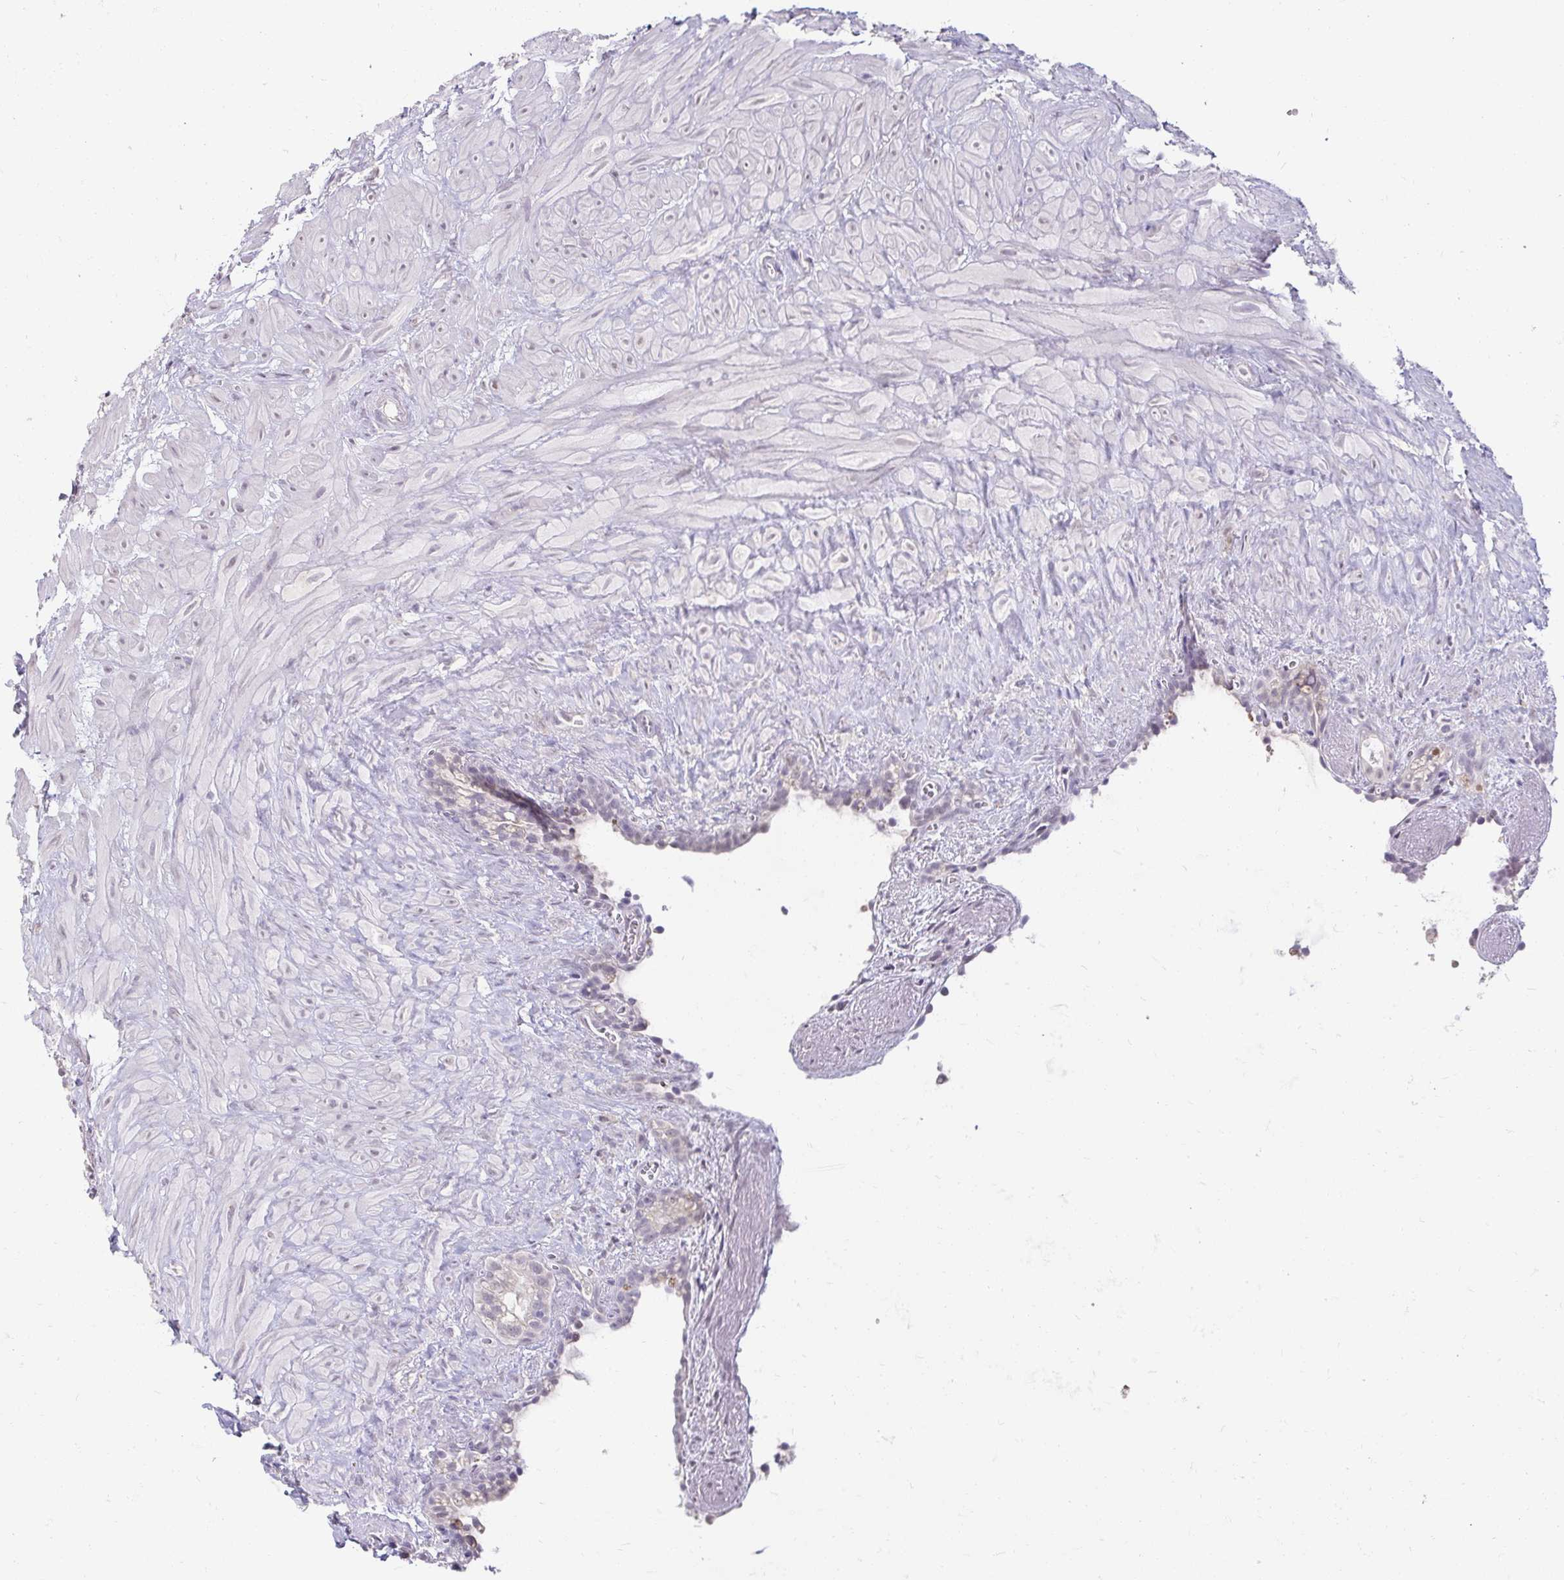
{"staining": {"intensity": "negative", "quantity": "none", "location": "none"}, "tissue": "seminal vesicle", "cell_type": "Glandular cells", "image_type": "normal", "snomed": [{"axis": "morphology", "description": "Normal tissue, NOS"}, {"axis": "topography", "description": "Seminal veicle"}], "caption": "Immunohistochemistry image of normal human seminal vesicle stained for a protein (brown), which reveals no expression in glandular cells.", "gene": "DDN", "patient": {"sex": "male", "age": 76}}